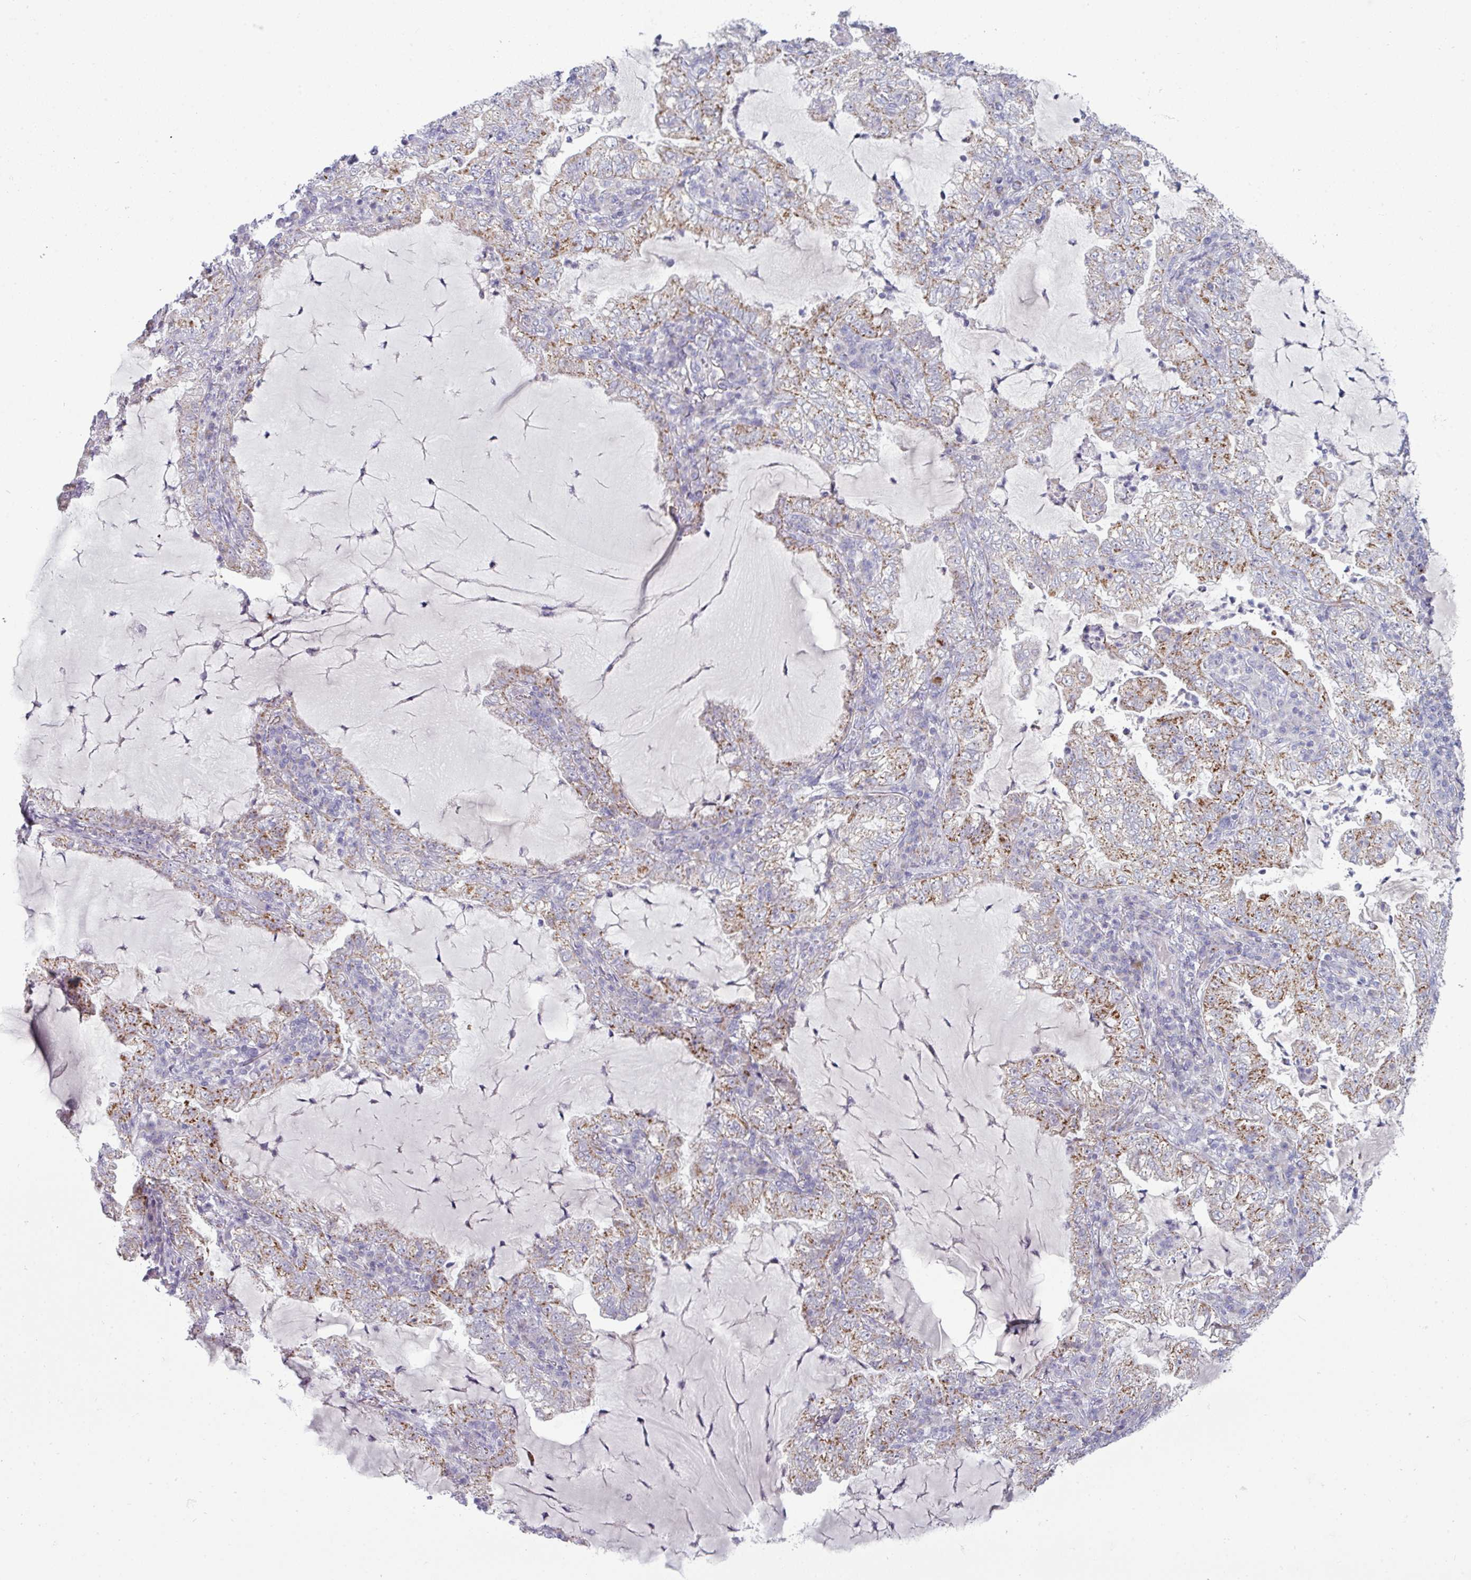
{"staining": {"intensity": "moderate", "quantity": "25%-75%", "location": "cytoplasmic/membranous"}, "tissue": "lung cancer", "cell_type": "Tumor cells", "image_type": "cancer", "snomed": [{"axis": "morphology", "description": "Adenocarcinoma, NOS"}, {"axis": "topography", "description": "Lung"}], "caption": "Moderate cytoplasmic/membranous expression is appreciated in about 25%-75% of tumor cells in lung cancer (adenocarcinoma).", "gene": "ZNF615", "patient": {"sex": "female", "age": 73}}